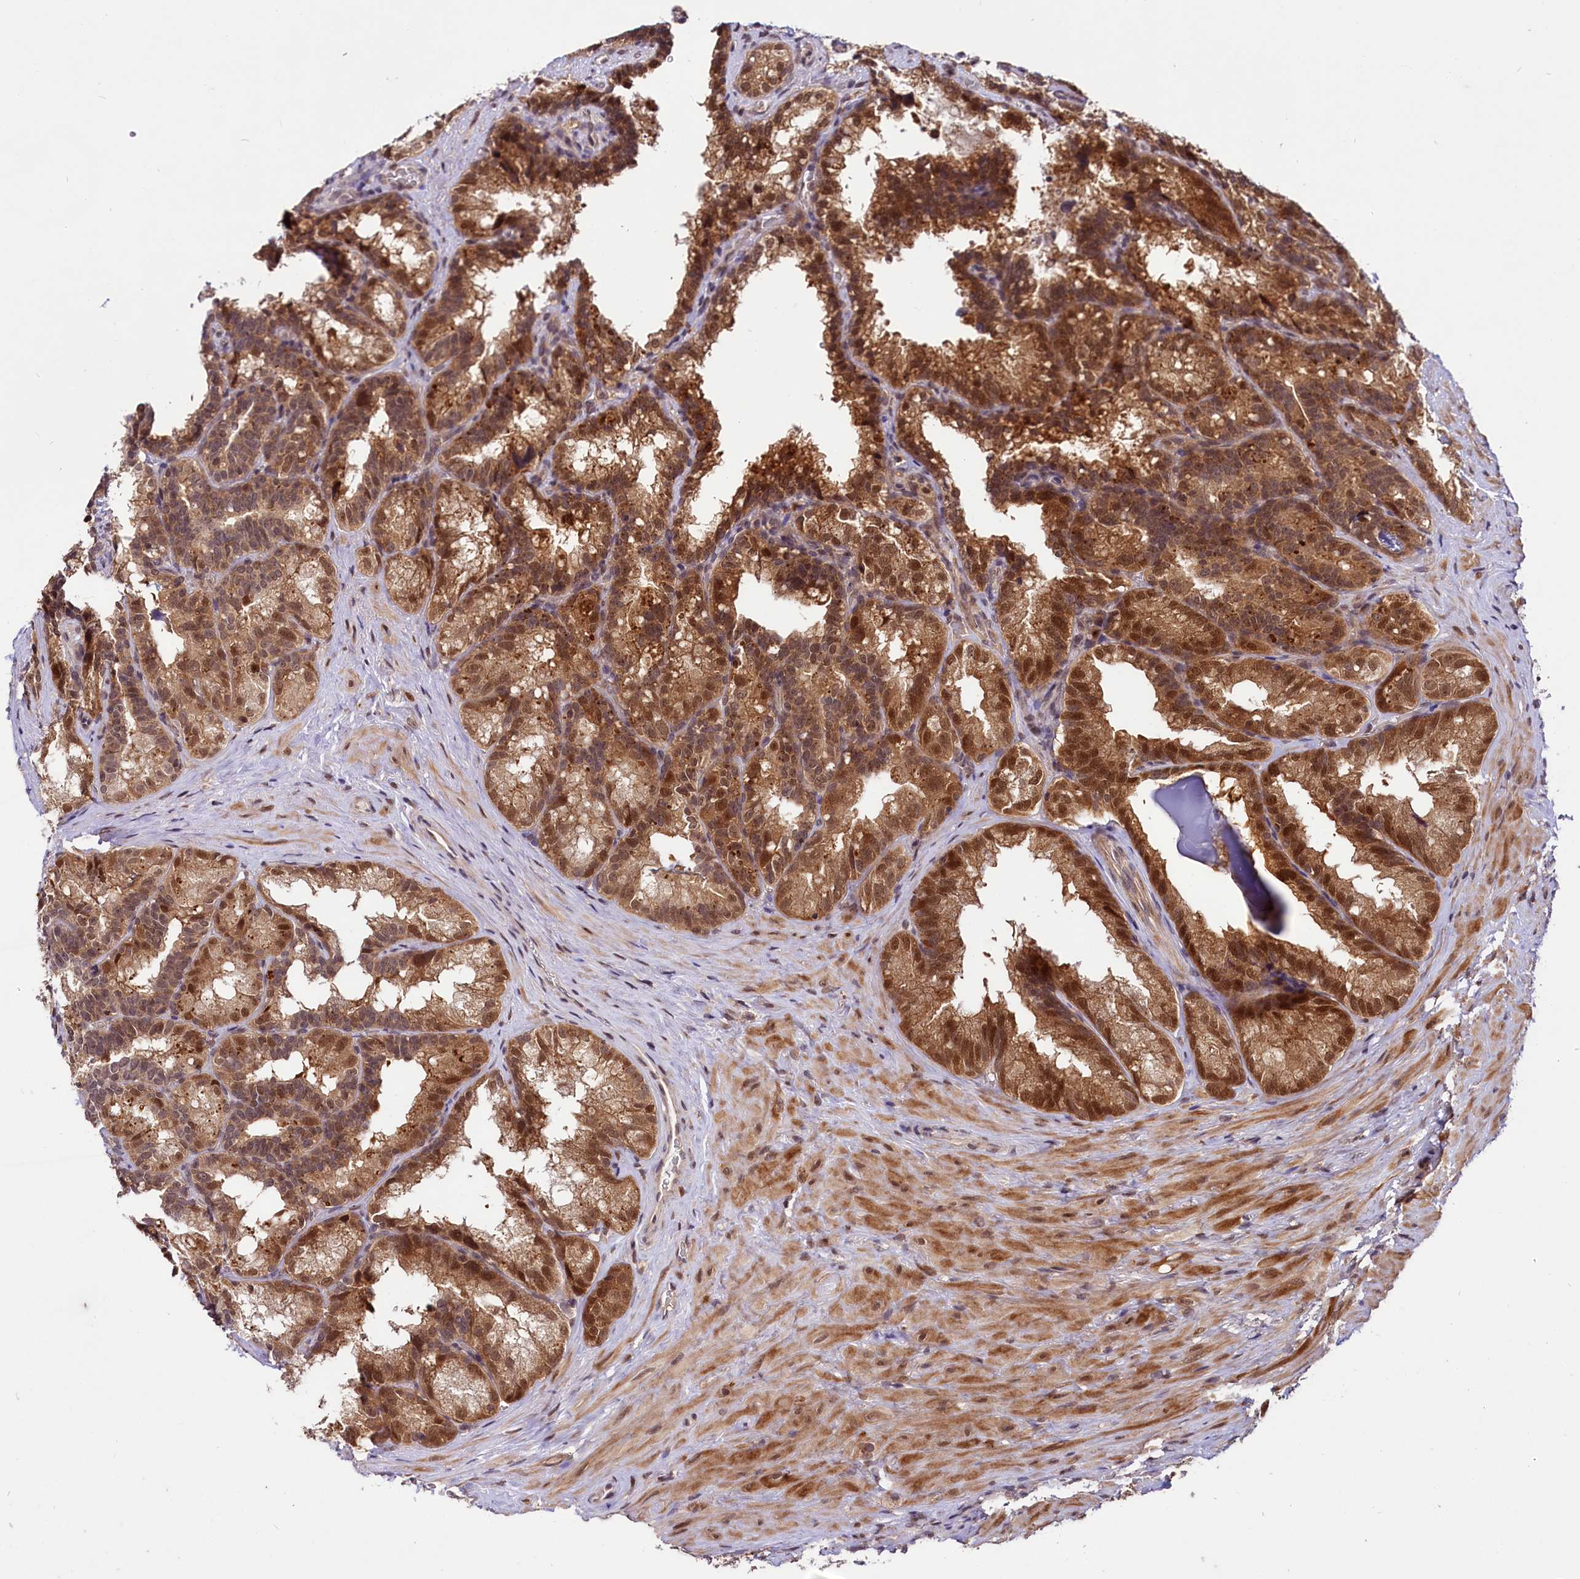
{"staining": {"intensity": "strong", "quantity": ">75%", "location": "cytoplasmic/membranous,nuclear"}, "tissue": "seminal vesicle", "cell_type": "Glandular cells", "image_type": "normal", "snomed": [{"axis": "morphology", "description": "Normal tissue, NOS"}, {"axis": "topography", "description": "Seminal veicle"}], "caption": "Immunohistochemical staining of benign human seminal vesicle reveals high levels of strong cytoplasmic/membranous,nuclear positivity in about >75% of glandular cells. (DAB IHC, brown staining for protein, blue staining for nuclei).", "gene": "UBE3A", "patient": {"sex": "male", "age": 60}}